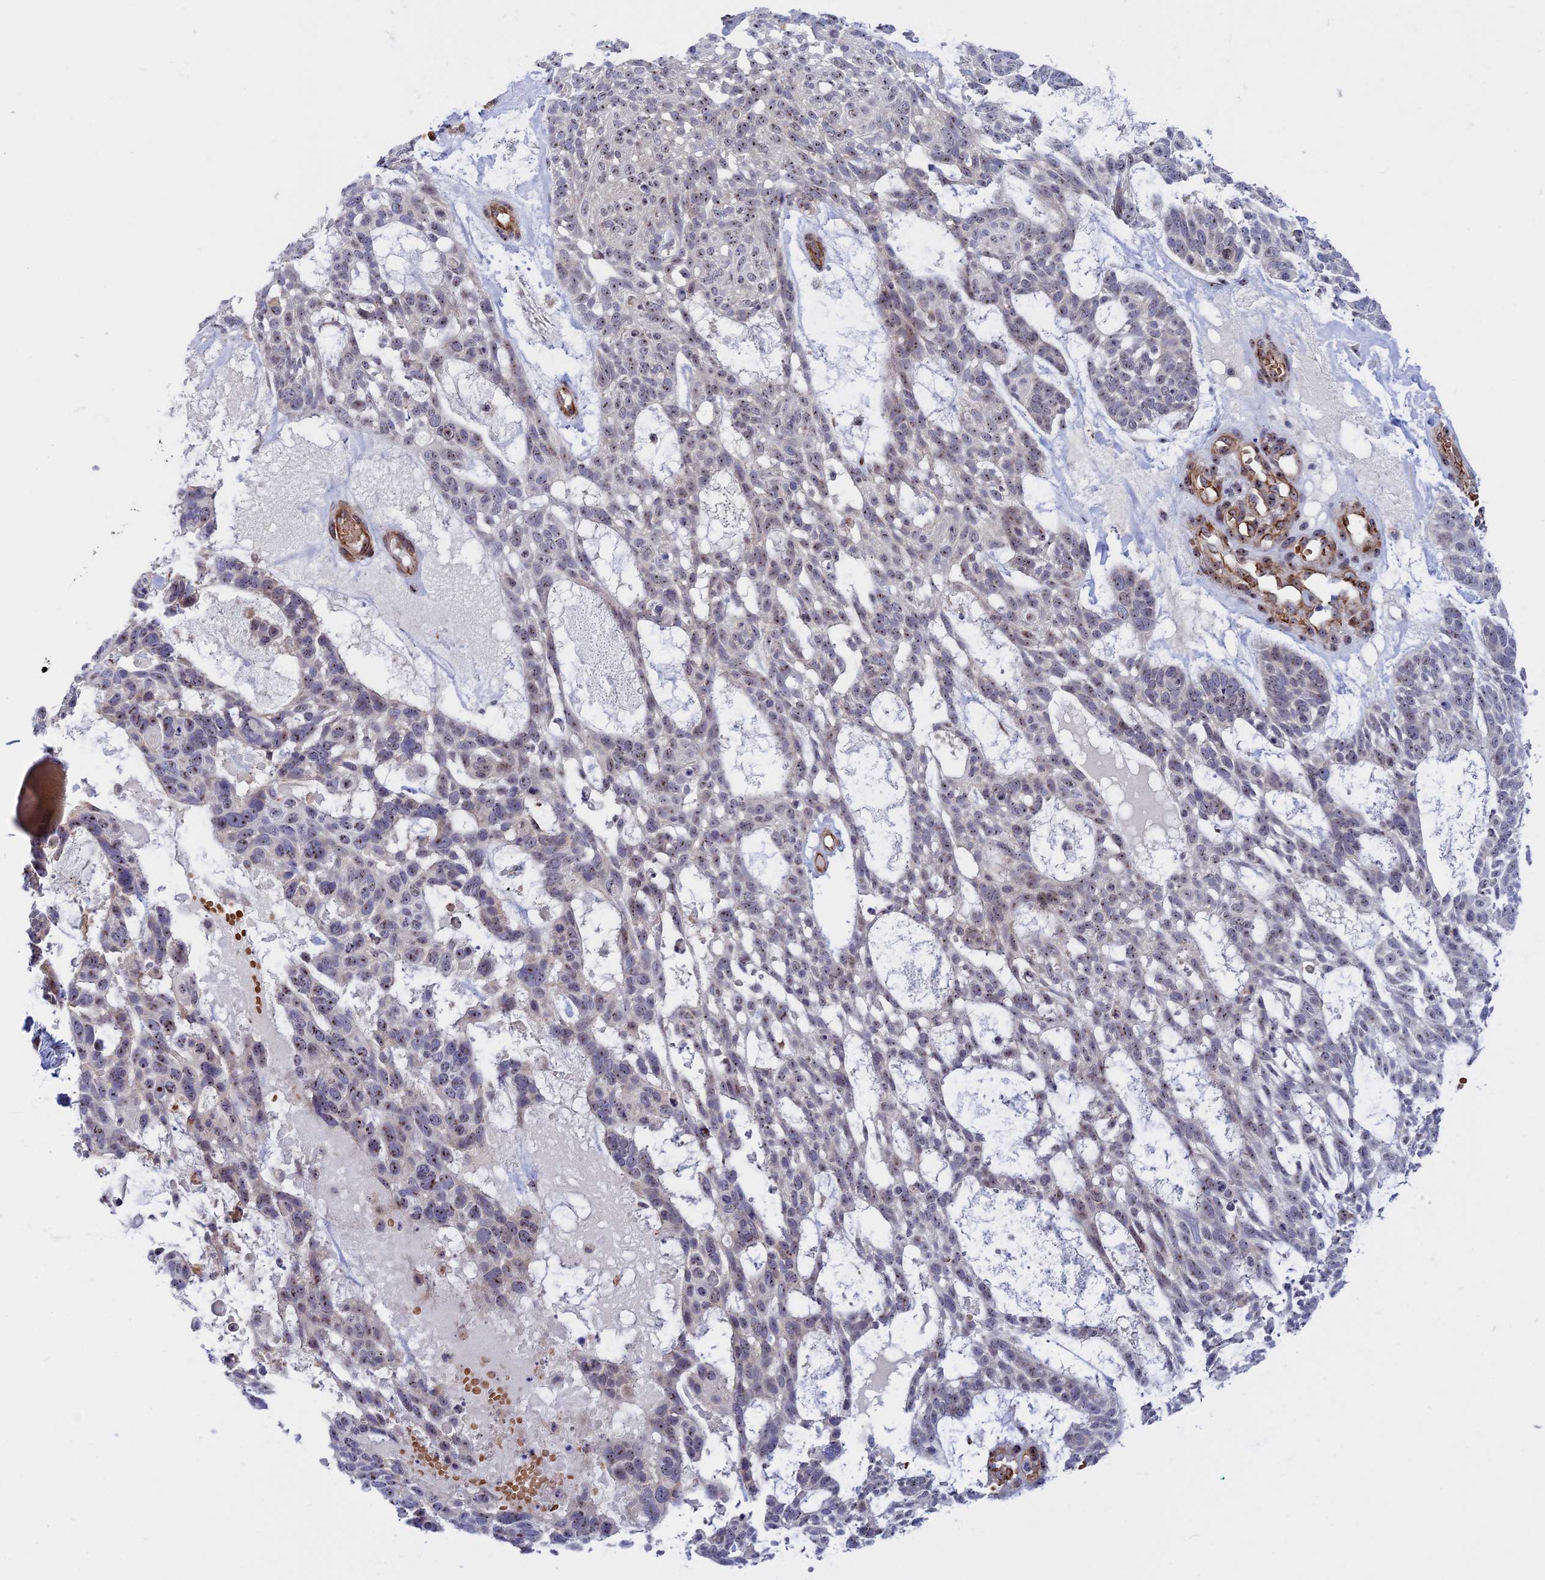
{"staining": {"intensity": "weak", "quantity": "25%-75%", "location": "nuclear"}, "tissue": "skin cancer", "cell_type": "Tumor cells", "image_type": "cancer", "snomed": [{"axis": "morphology", "description": "Basal cell carcinoma"}, {"axis": "topography", "description": "Skin"}], "caption": "Protein staining exhibits weak nuclear positivity in approximately 25%-75% of tumor cells in skin cancer.", "gene": "DBNDD1", "patient": {"sex": "male", "age": 88}}